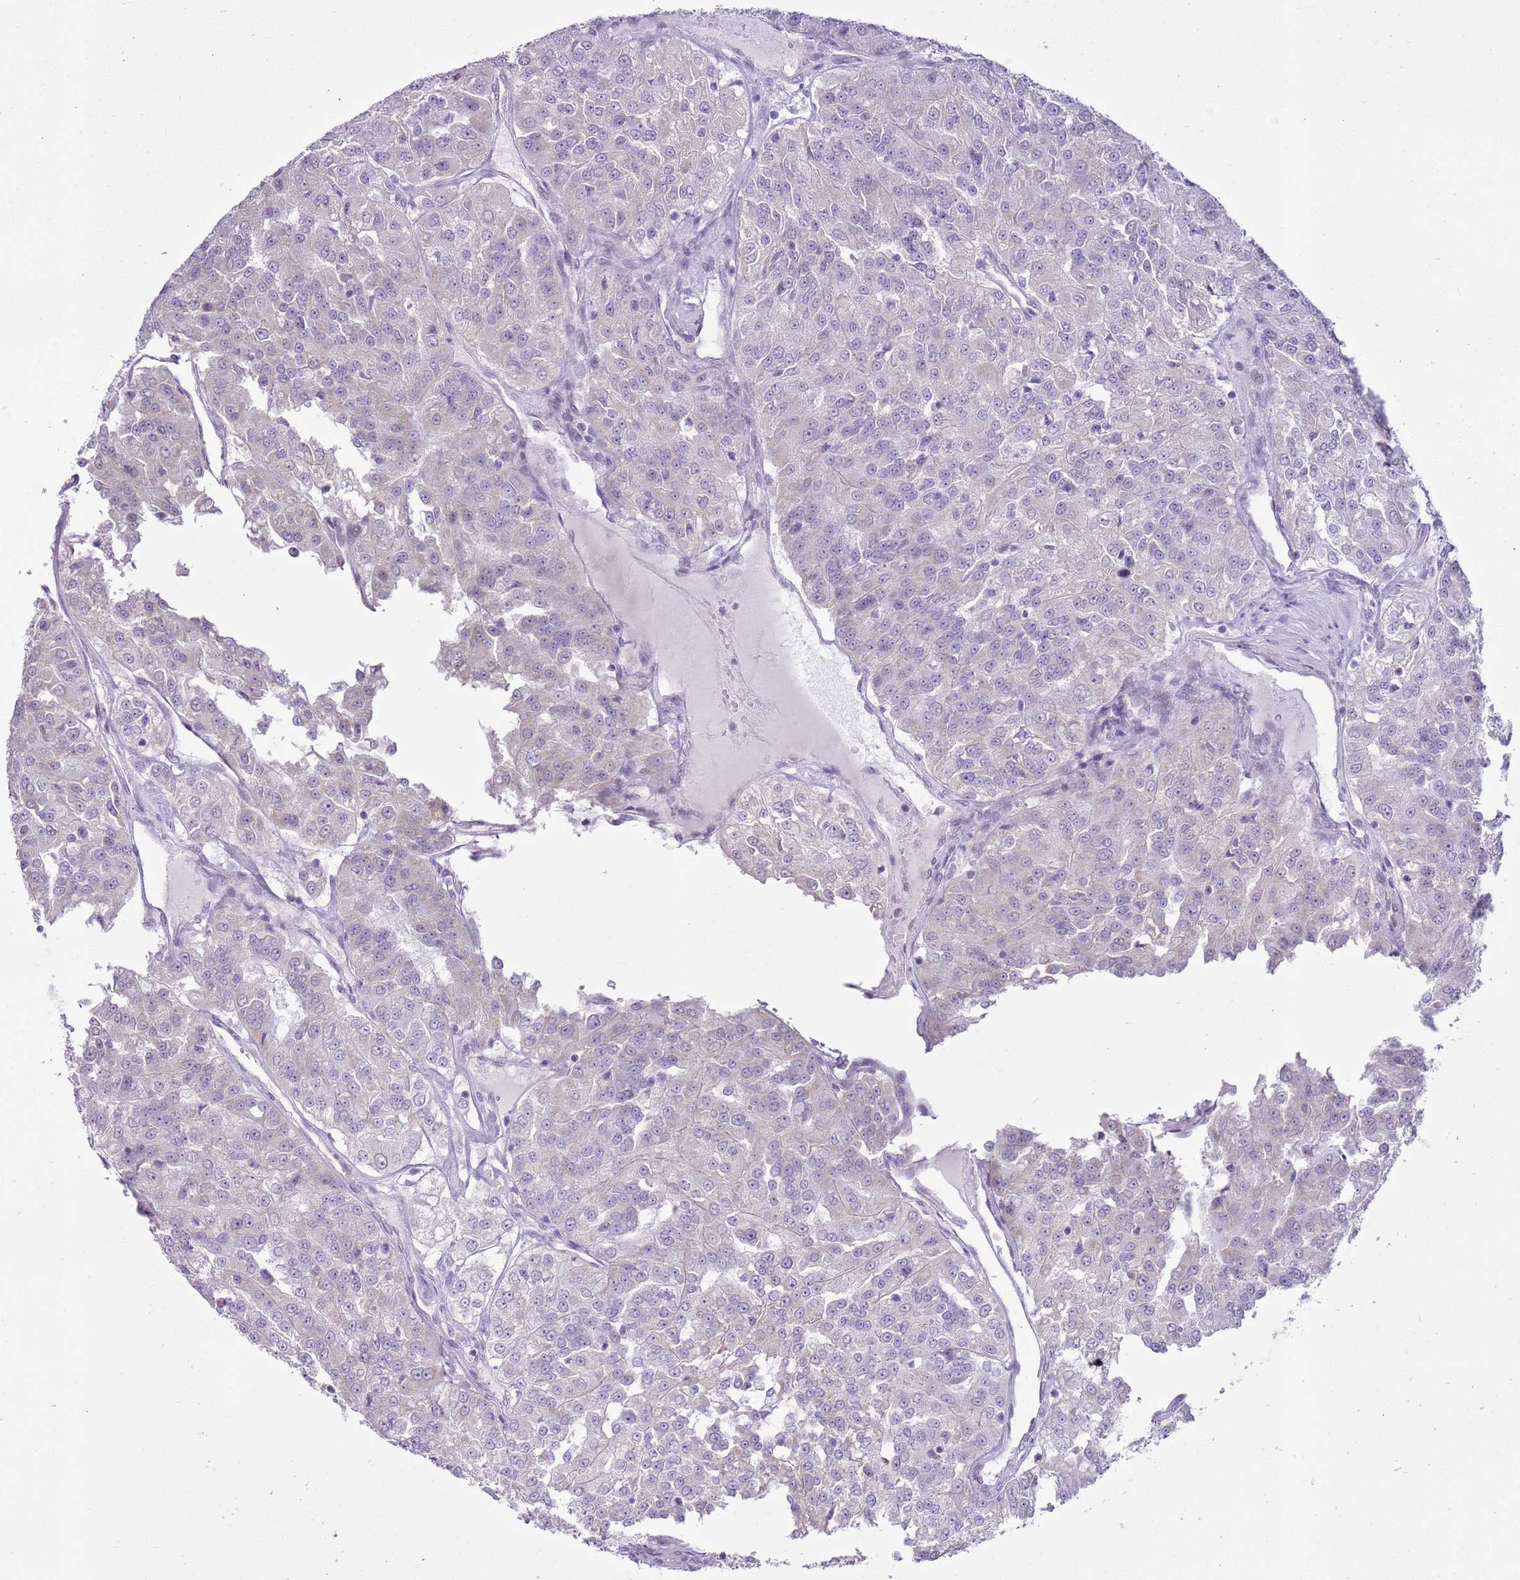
{"staining": {"intensity": "negative", "quantity": "none", "location": "none"}, "tissue": "renal cancer", "cell_type": "Tumor cells", "image_type": "cancer", "snomed": [{"axis": "morphology", "description": "Adenocarcinoma, NOS"}, {"axis": "topography", "description": "Kidney"}], "caption": "The immunohistochemistry micrograph has no significant expression in tumor cells of renal cancer (adenocarcinoma) tissue.", "gene": "RPL3L", "patient": {"sex": "female", "age": 63}}